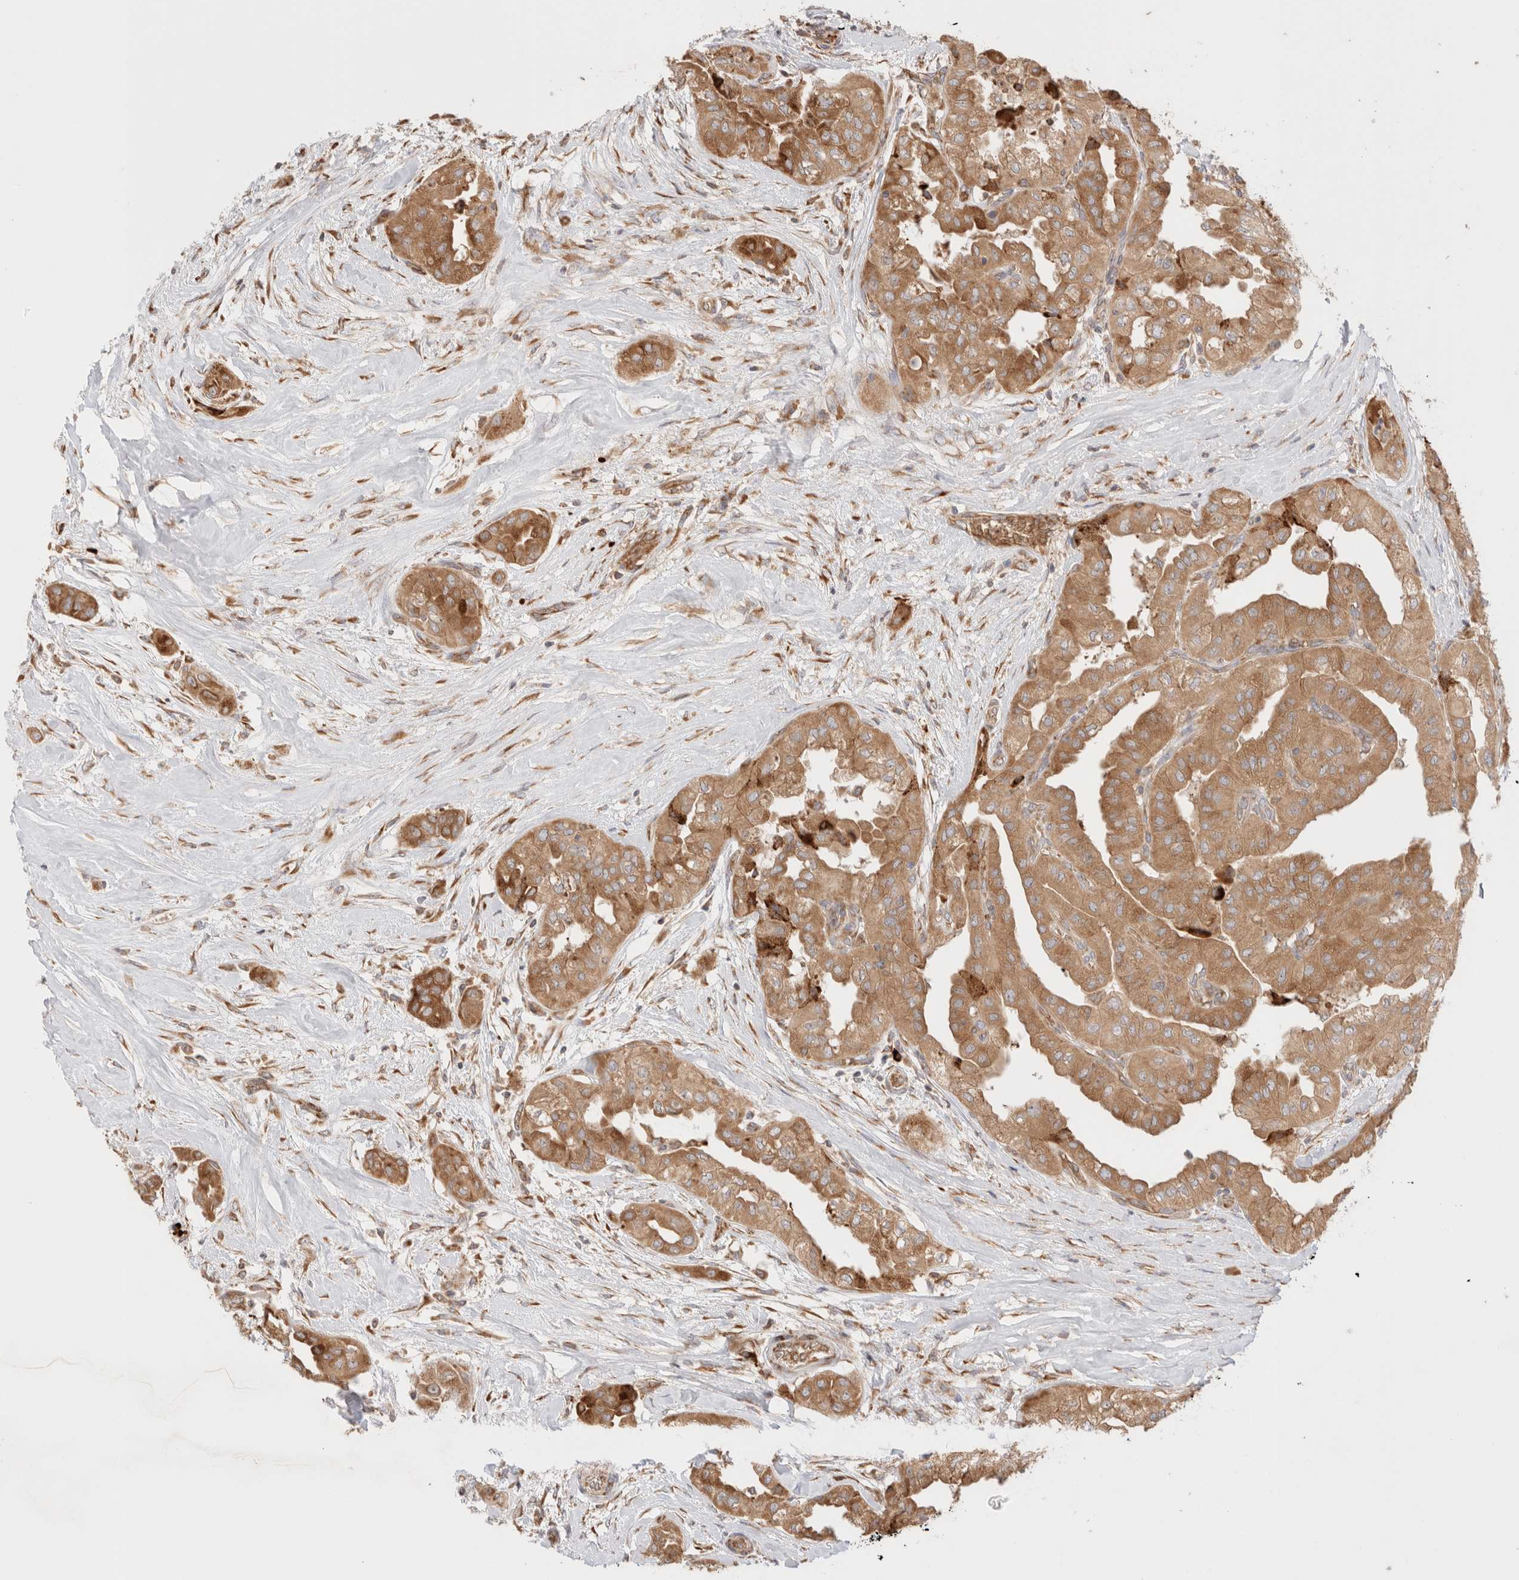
{"staining": {"intensity": "moderate", "quantity": ">75%", "location": "cytoplasmic/membranous"}, "tissue": "thyroid cancer", "cell_type": "Tumor cells", "image_type": "cancer", "snomed": [{"axis": "morphology", "description": "Papillary adenocarcinoma, NOS"}, {"axis": "topography", "description": "Thyroid gland"}], "caption": "Thyroid cancer stained with a brown dye exhibits moderate cytoplasmic/membranous positive expression in about >75% of tumor cells.", "gene": "UTS2B", "patient": {"sex": "female", "age": 59}}